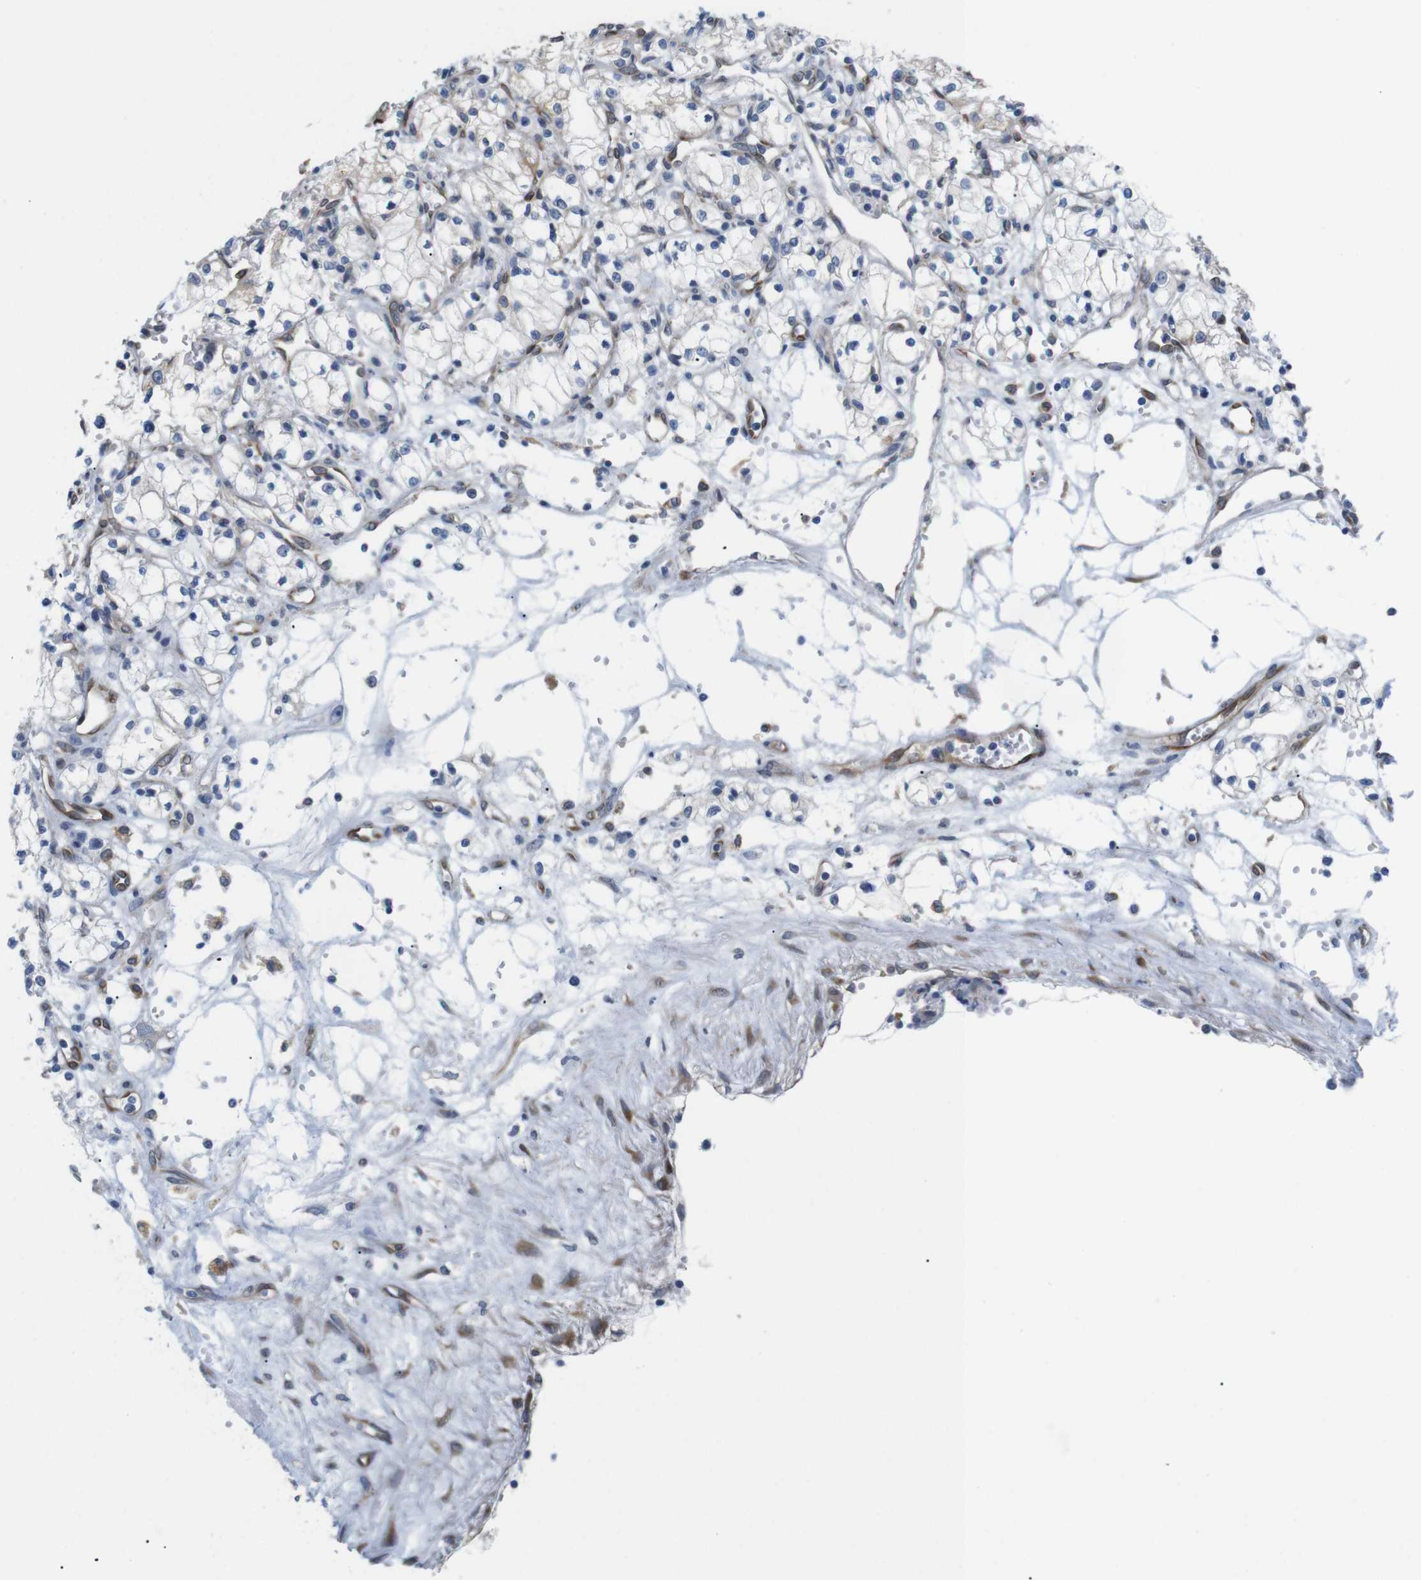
{"staining": {"intensity": "negative", "quantity": "none", "location": "none"}, "tissue": "renal cancer", "cell_type": "Tumor cells", "image_type": "cancer", "snomed": [{"axis": "morphology", "description": "Normal tissue, NOS"}, {"axis": "morphology", "description": "Adenocarcinoma, NOS"}, {"axis": "topography", "description": "Kidney"}], "caption": "Adenocarcinoma (renal) was stained to show a protein in brown. There is no significant staining in tumor cells. (DAB immunohistochemistry with hematoxylin counter stain).", "gene": "HACD3", "patient": {"sex": "male", "age": 59}}